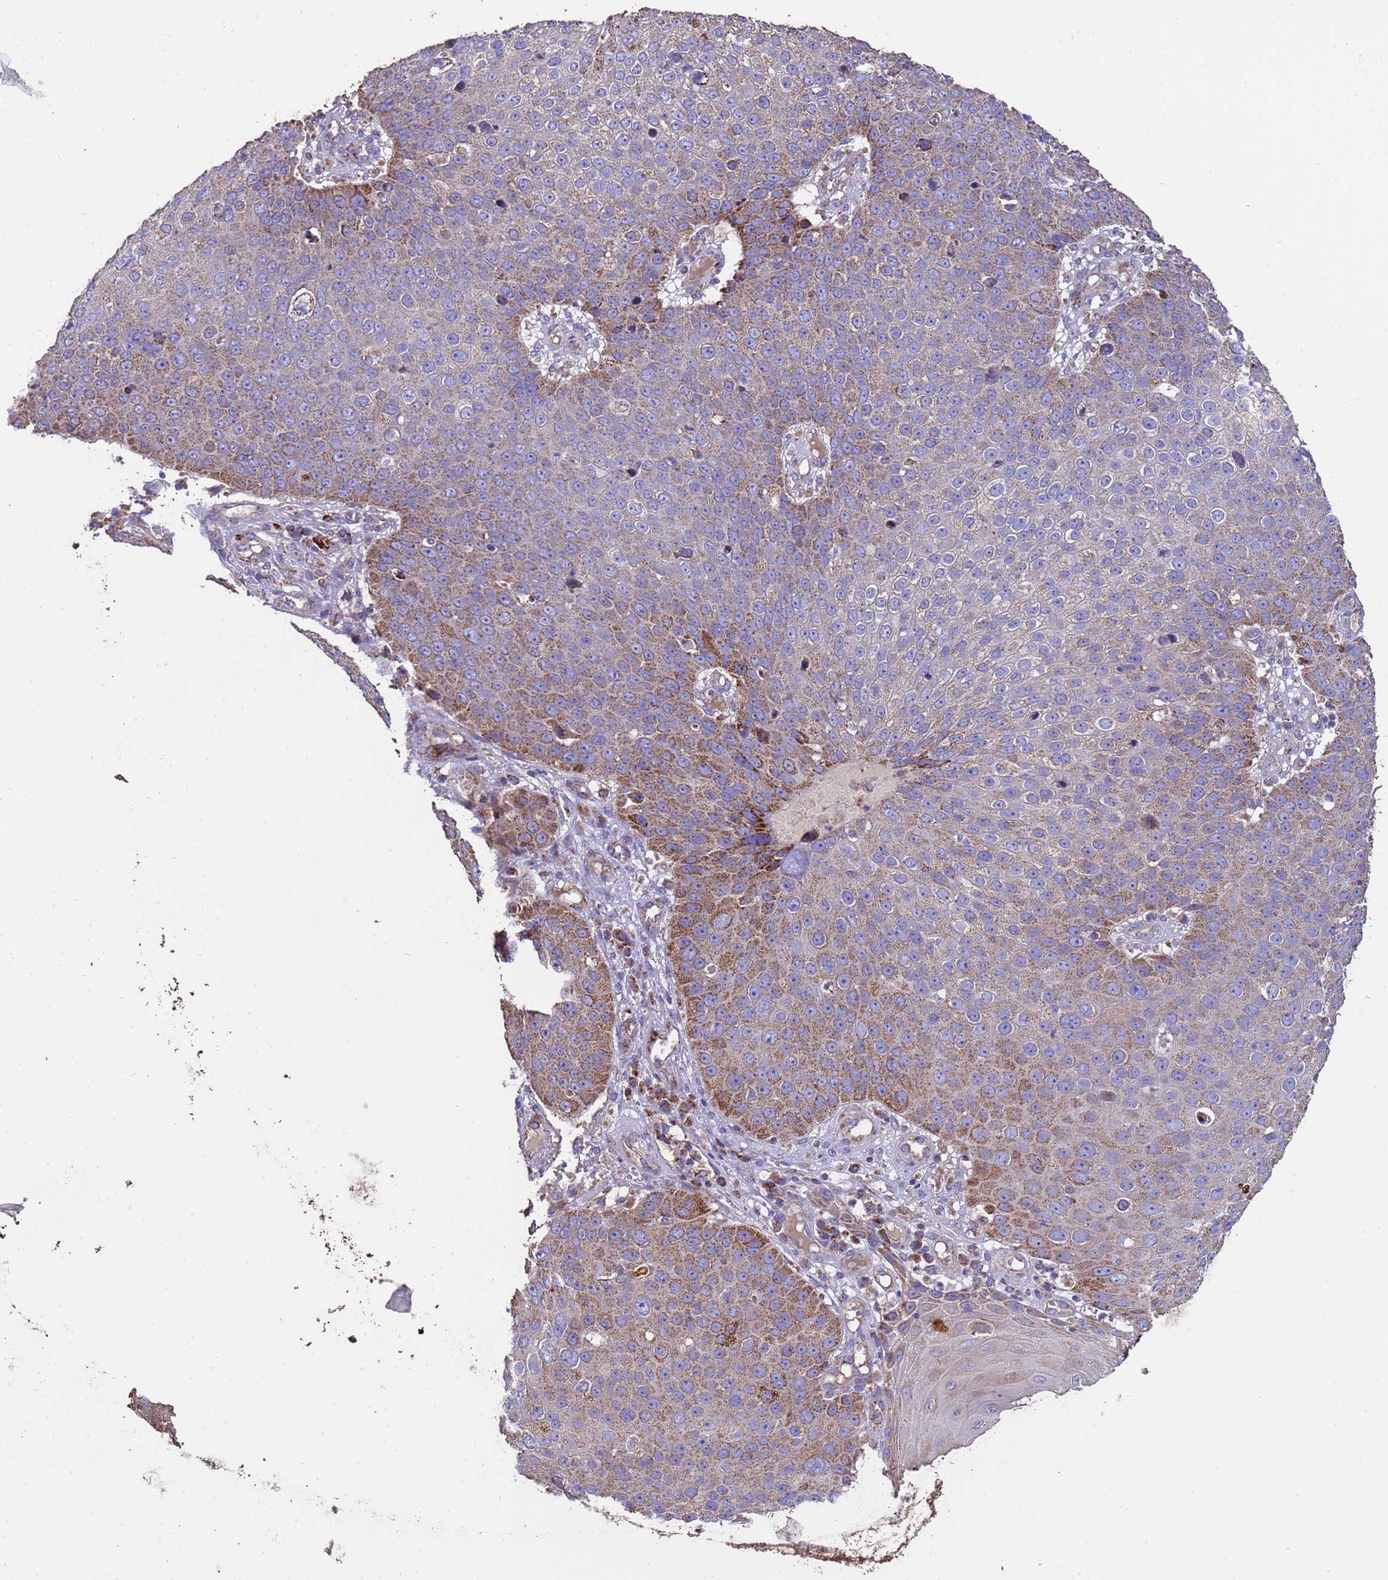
{"staining": {"intensity": "moderate", "quantity": "25%-75%", "location": "cytoplasmic/membranous"}, "tissue": "skin cancer", "cell_type": "Tumor cells", "image_type": "cancer", "snomed": [{"axis": "morphology", "description": "Squamous cell carcinoma, NOS"}, {"axis": "topography", "description": "Skin"}], "caption": "This is a histology image of IHC staining of skin squamous cell carcinoma, which shows moderate positivity in the cytoplasmic/membranous of tumor cells.", "gene": "ZNFX1", "patient": {"sex": "male", "age": 71}}